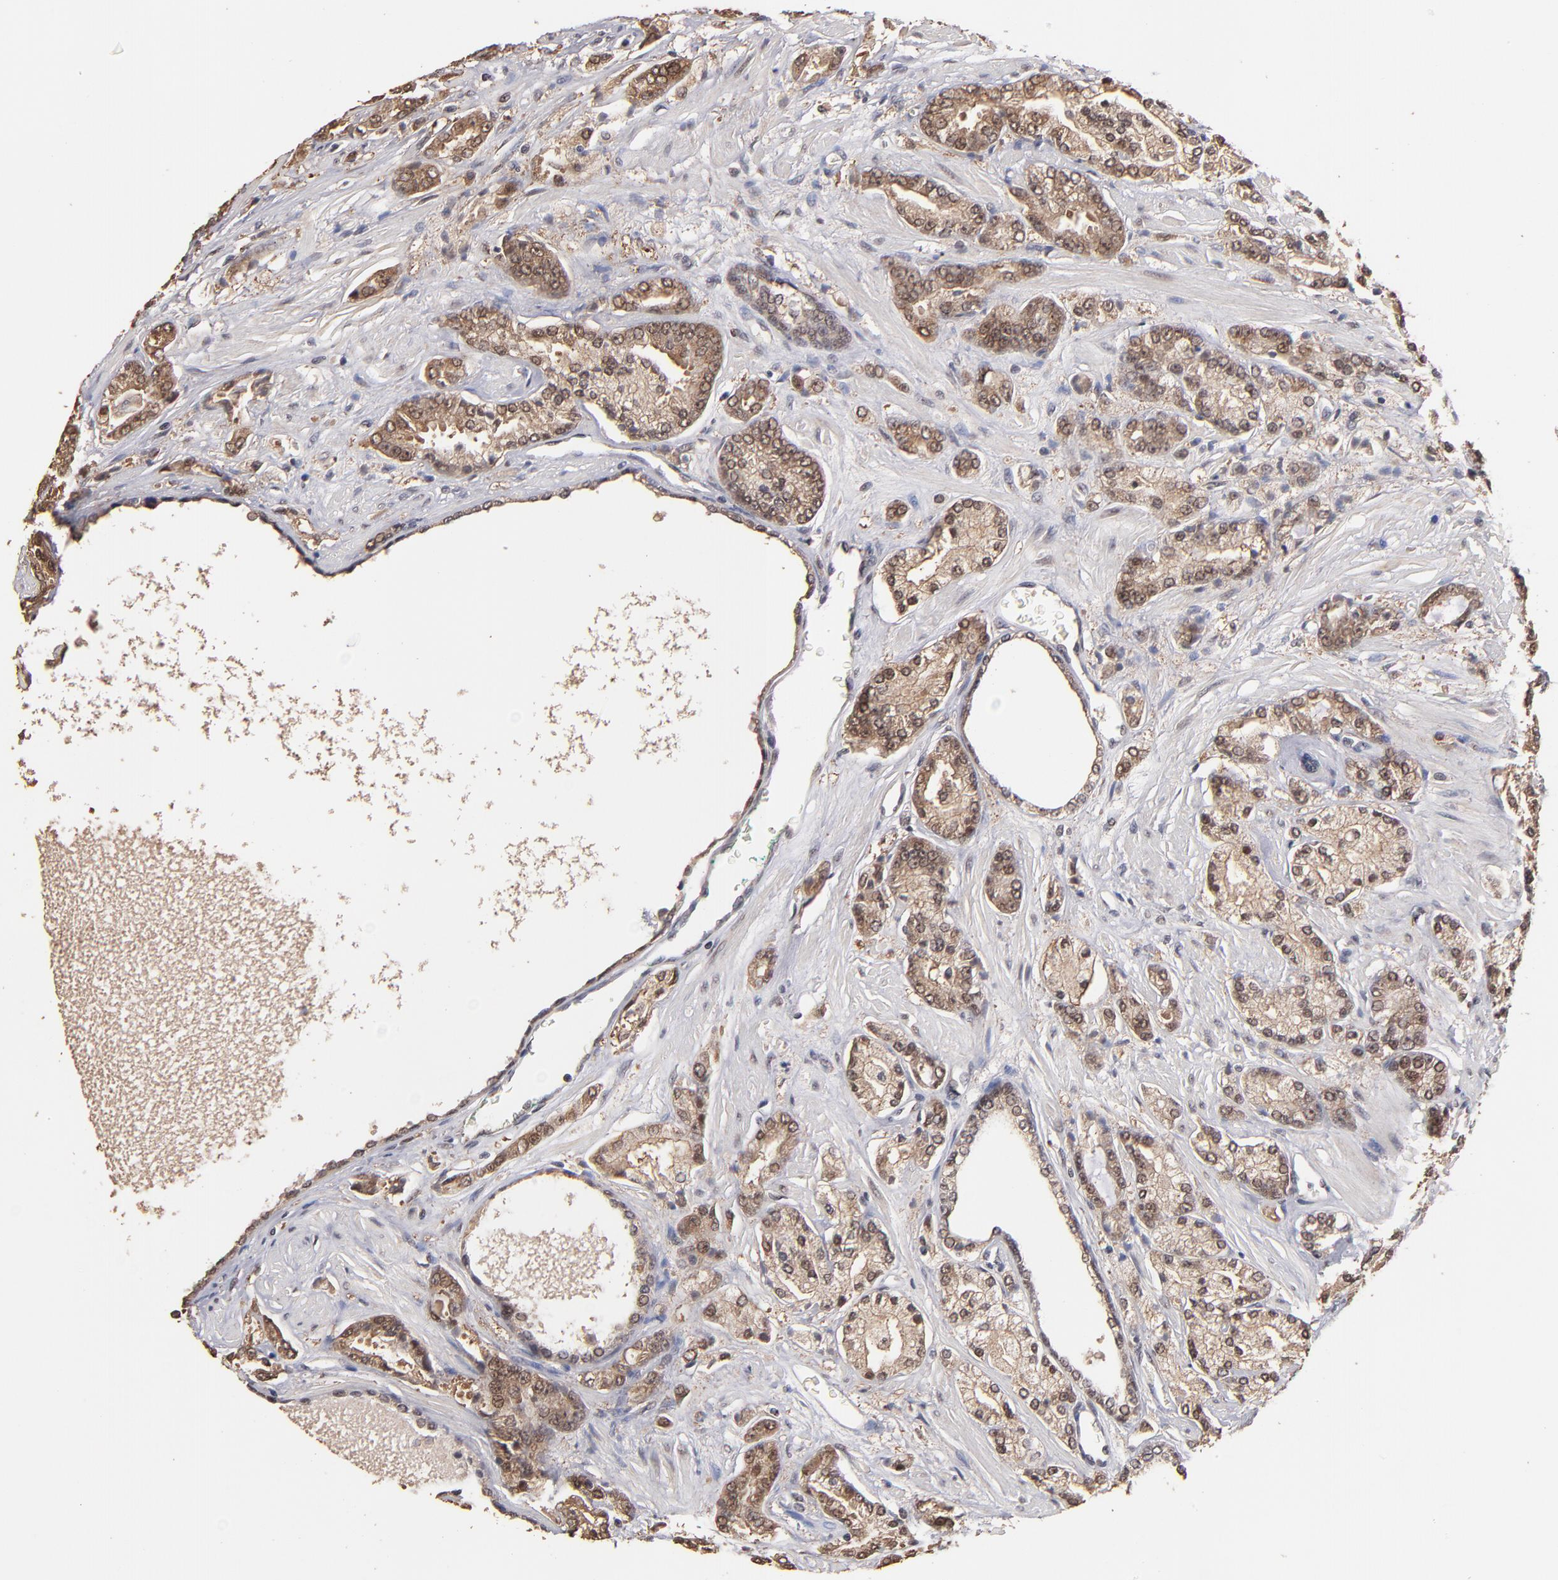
{"staining": {"intensity": "weak", "quantity": ">75%", "location": "cytoplasmic/membranous,nuclear"}, "tissue": "prostate cancer", "cell_type": "Tumor cells", "image_type": "cancer", "snomed": [{"axis": "morphology", "description": "Adenocarcinoma, High grade"}, {"axis": "topography", "description": "Prostate"}], "caption": "Prostate high-grade adenocarcinoma stained with a brown dye displays weak cytoplasmic/membranous and nuclear positive expression in approximately >75% of tumor cells.", "gene": "EAPP", "patient": {"sex": "male", "age": 71}}